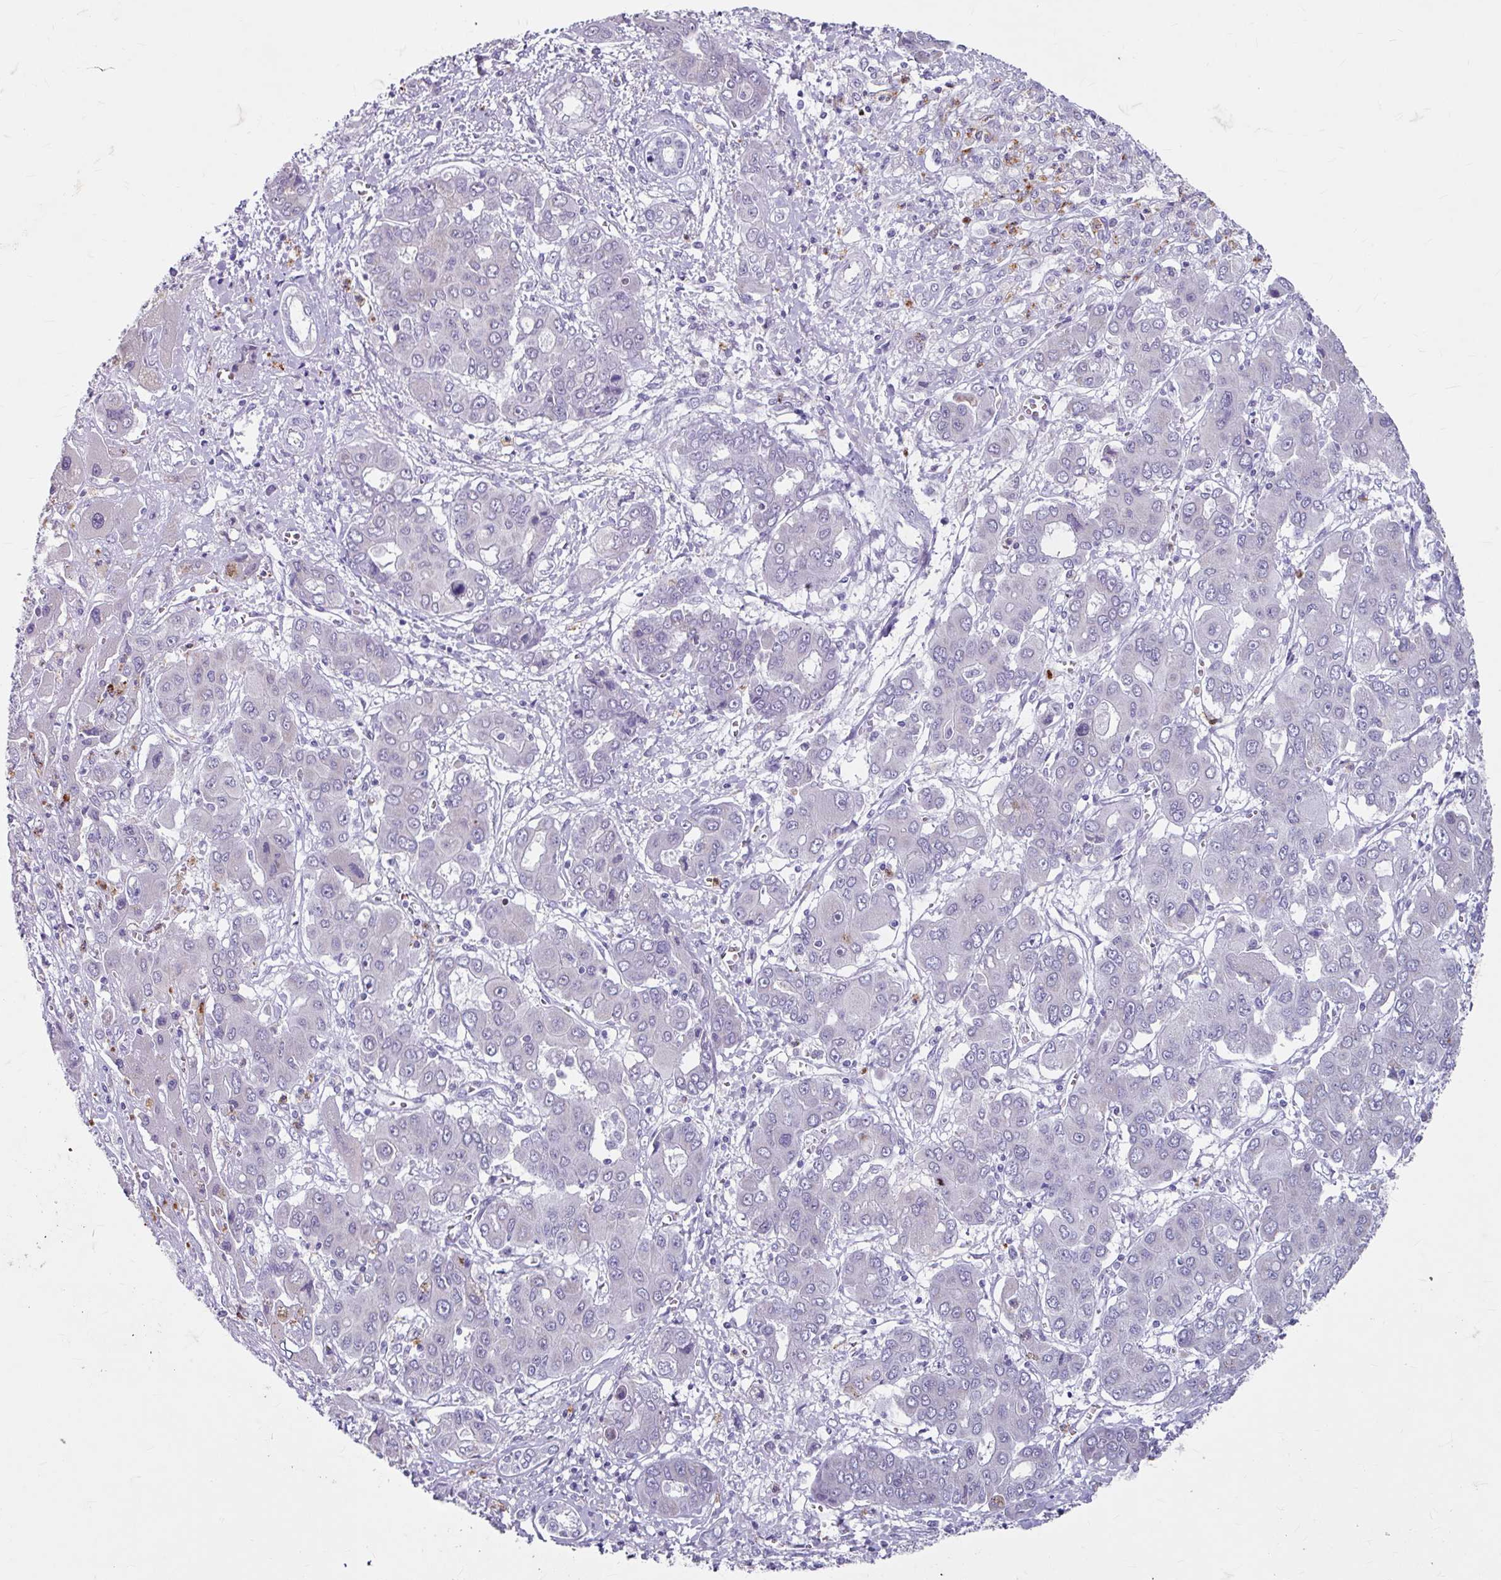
{"staining": {"intensity": "negative", "quantity": "none", "location": "none"}, "tissue": "liver cancer", "cell_type": "Tumor cells", "image_type": "cancer", "snomed": [{"axis": "morphology", "description": "Cholangiocarcinoma"}, {"axis": "topography", "description": "Liver"}], "caption": "Tumor cells show no significant expression in liver cancer (cholangiocarcinoma).", "gene": "ANKRD1", "patient": {"sex": "male", "age": 67}}